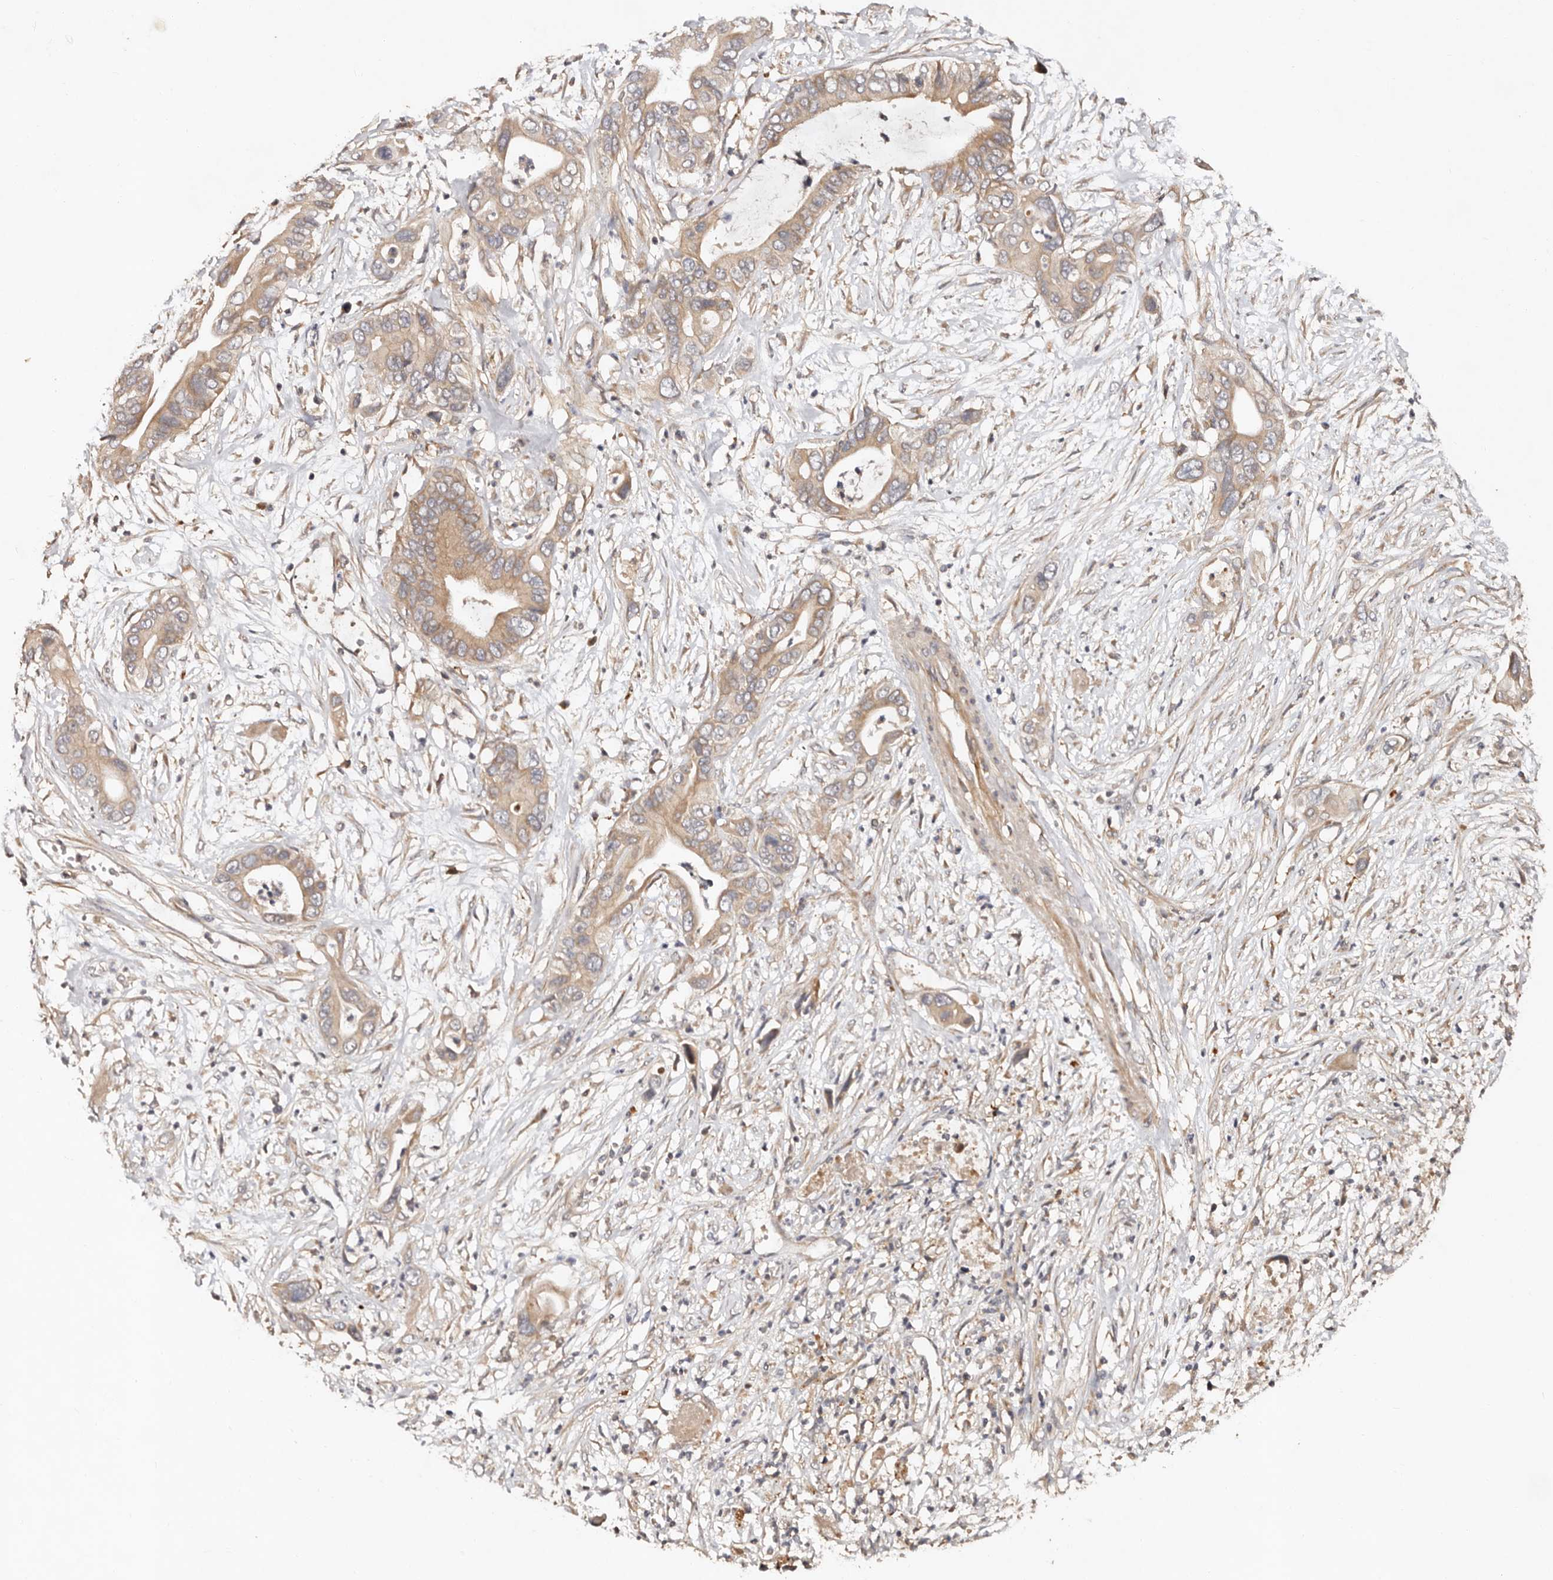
{"staining": {"intensity": "moderate", "quantity": ">75%", "location": "cytoplasmic/membranous"}, "tissue": "pancreatic cancer", "cell_type": "Tumor cells", "image_type": "cancer", "snomed": [{"axis": "morphology", "description": "Adenocarcinoma, NOS"}, {"axis": "topography", "description": "Pancreas"}], "caption": "This image shows adenocarcinoma (pancreatic) stained with immunohistochemistry to label a protein in brown. The cytoplasmic/membranous of tumor cells show moderate positivity for the protein. Nuclei are counter-stained blue.", "gene": "DENND11", "patient": {"sex": "male", "age": 66}}